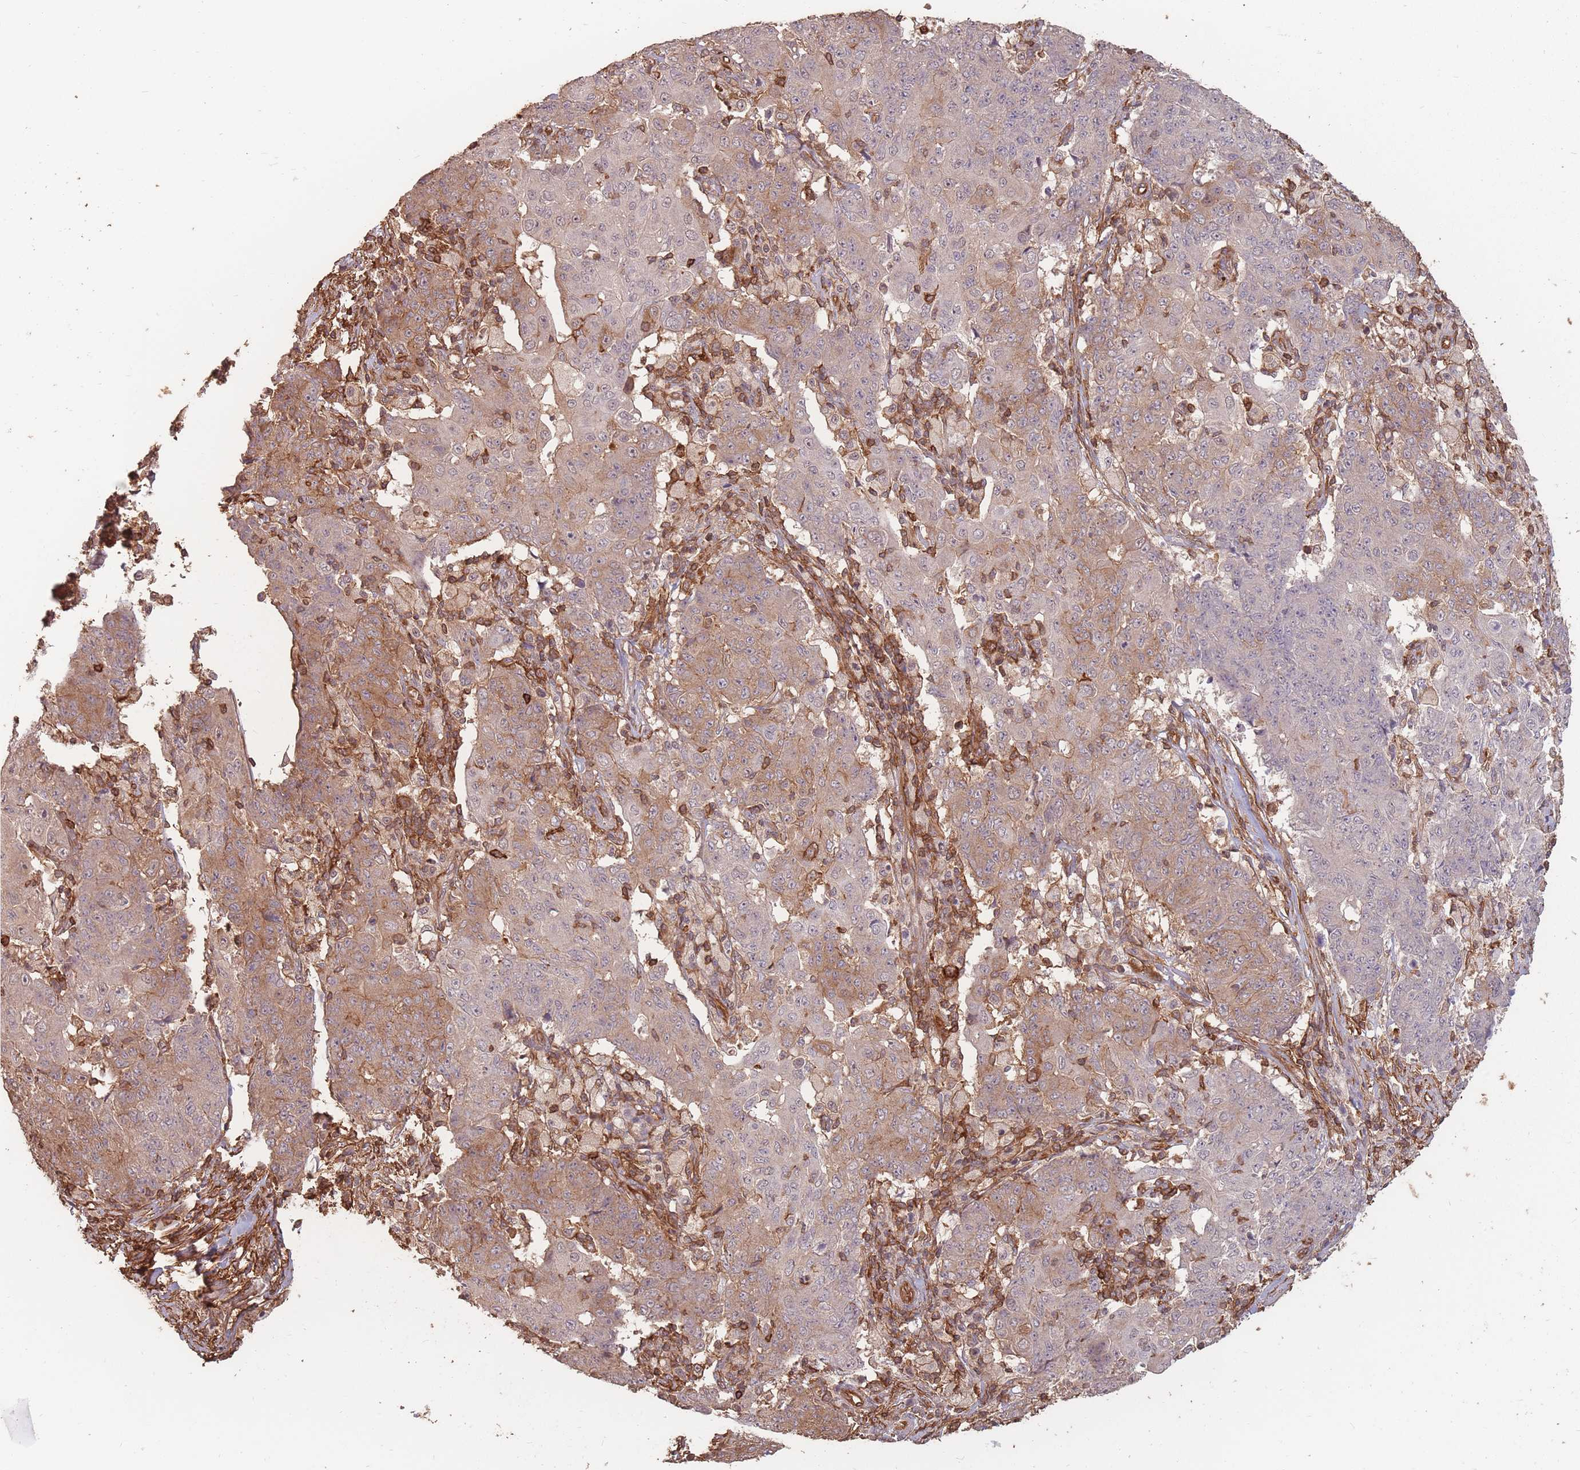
{"staining": {"intensity": "moderate", "quantity": "25%-75%", "location": "cytoplasmic/membranous"}, "tissue": "ovarian cancer", "cell_type": "Tumor cells", "image_type": "cancer", "snomed": [{"axis": "morphology", "description": "Carcinoma, endometroid"}, {"axis": "topography", "description": "Ovary"}], "caption": "DAB immunohistochemical staining of human ovarian cancer displays moderate cytoplasmic/membranous protein staining in about 25%-75% of tumor cells.", "gene": "PLS3", "patient": {"sex": "female", "age": 42}}